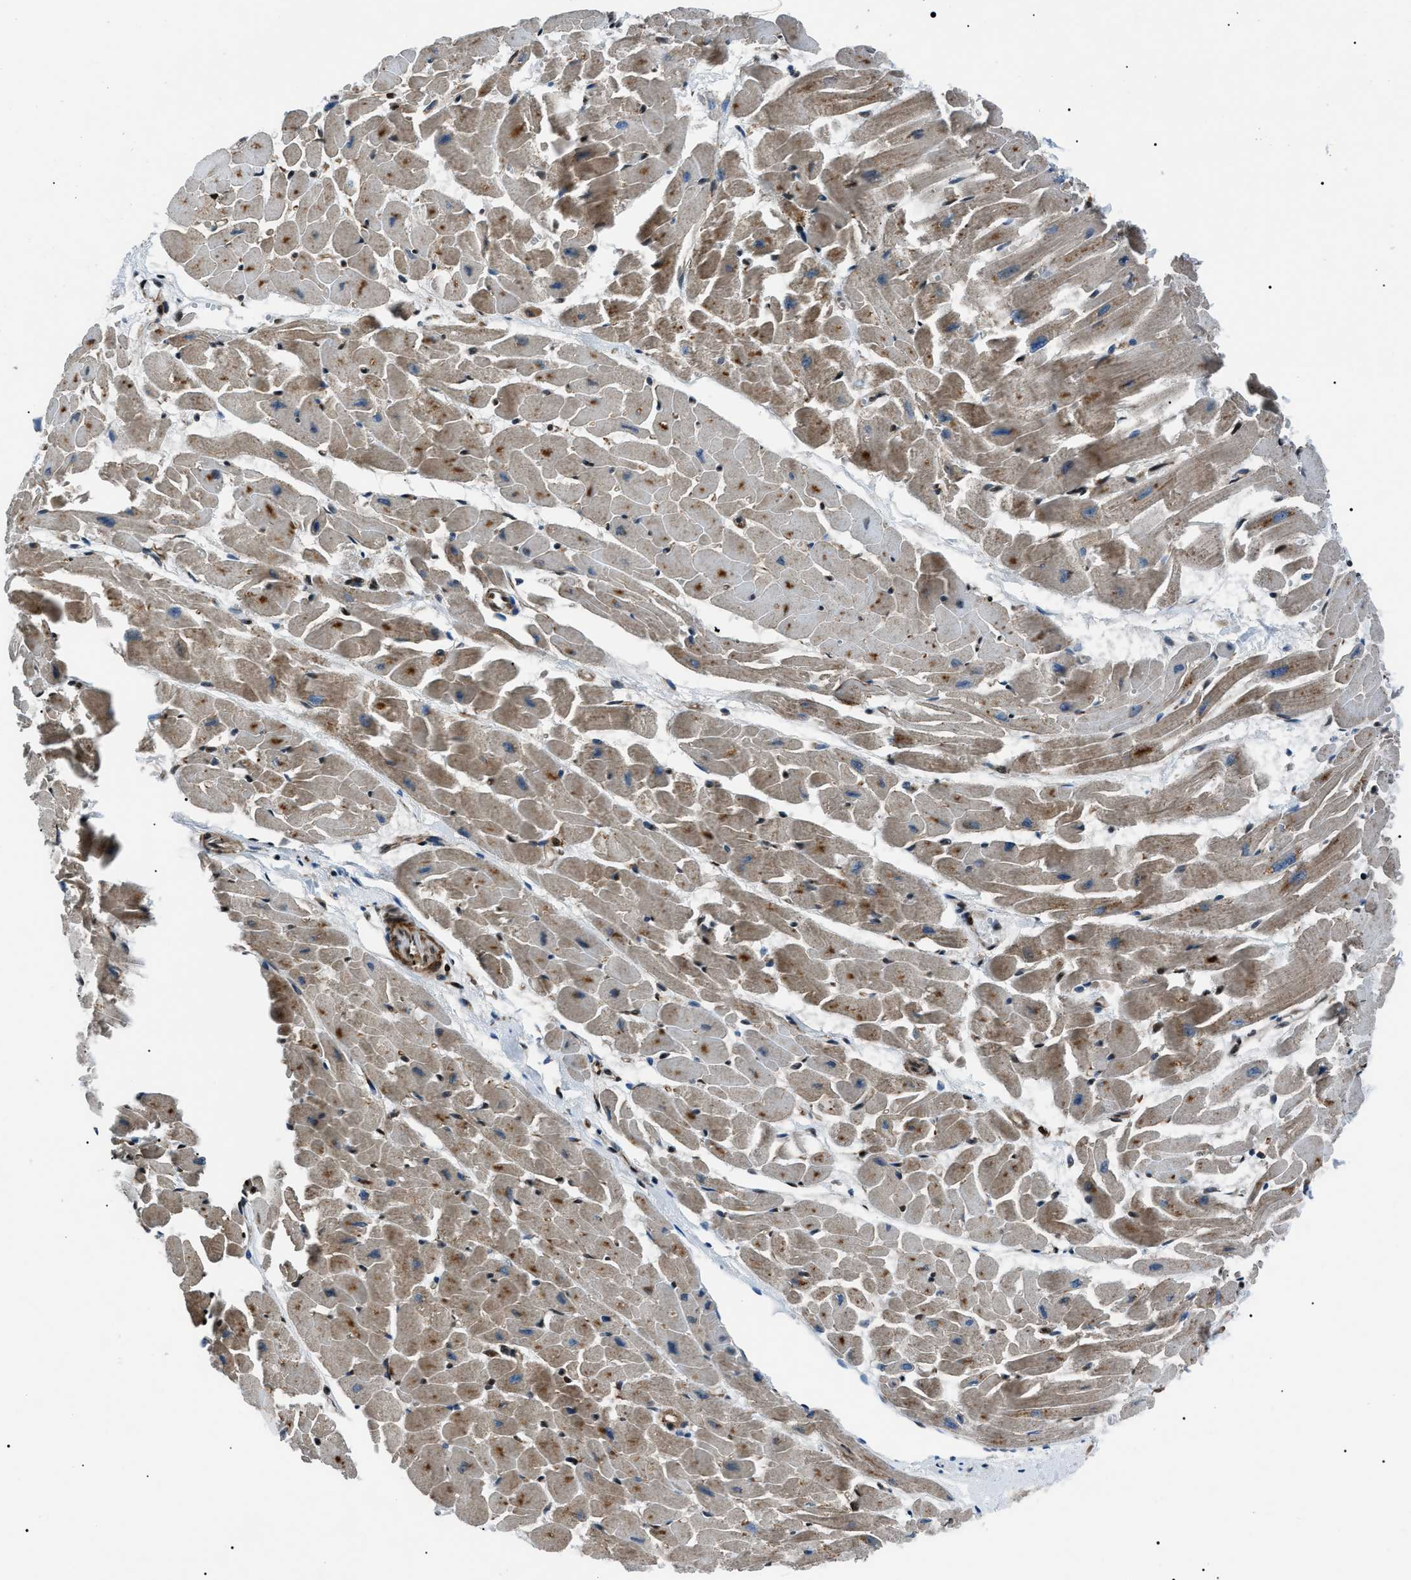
{"staining": {"intensity": "moderate", "quantity": ">75%", "location": "cytoplasmic/membranous"}, "tissue": "heart muscle", "cell_type": "Cardiomyocytes", "image_type": "normal", "snomed": [{"axis": "morphology", "description": "Normal tissue, NOS"}, {"axis": "topography", "description": "Heart"}], "caption": "Unremarkable heart muscle displays moderate cytoplasmic/membranous positivity in about >75% of cardiomyocytes, visualized by immunohistochemistry. (brown staining indicates protein expression, while blue staining denotes nuclei).", "gene": "PRKX", "patient": {"sex": "female", "age": 19}}